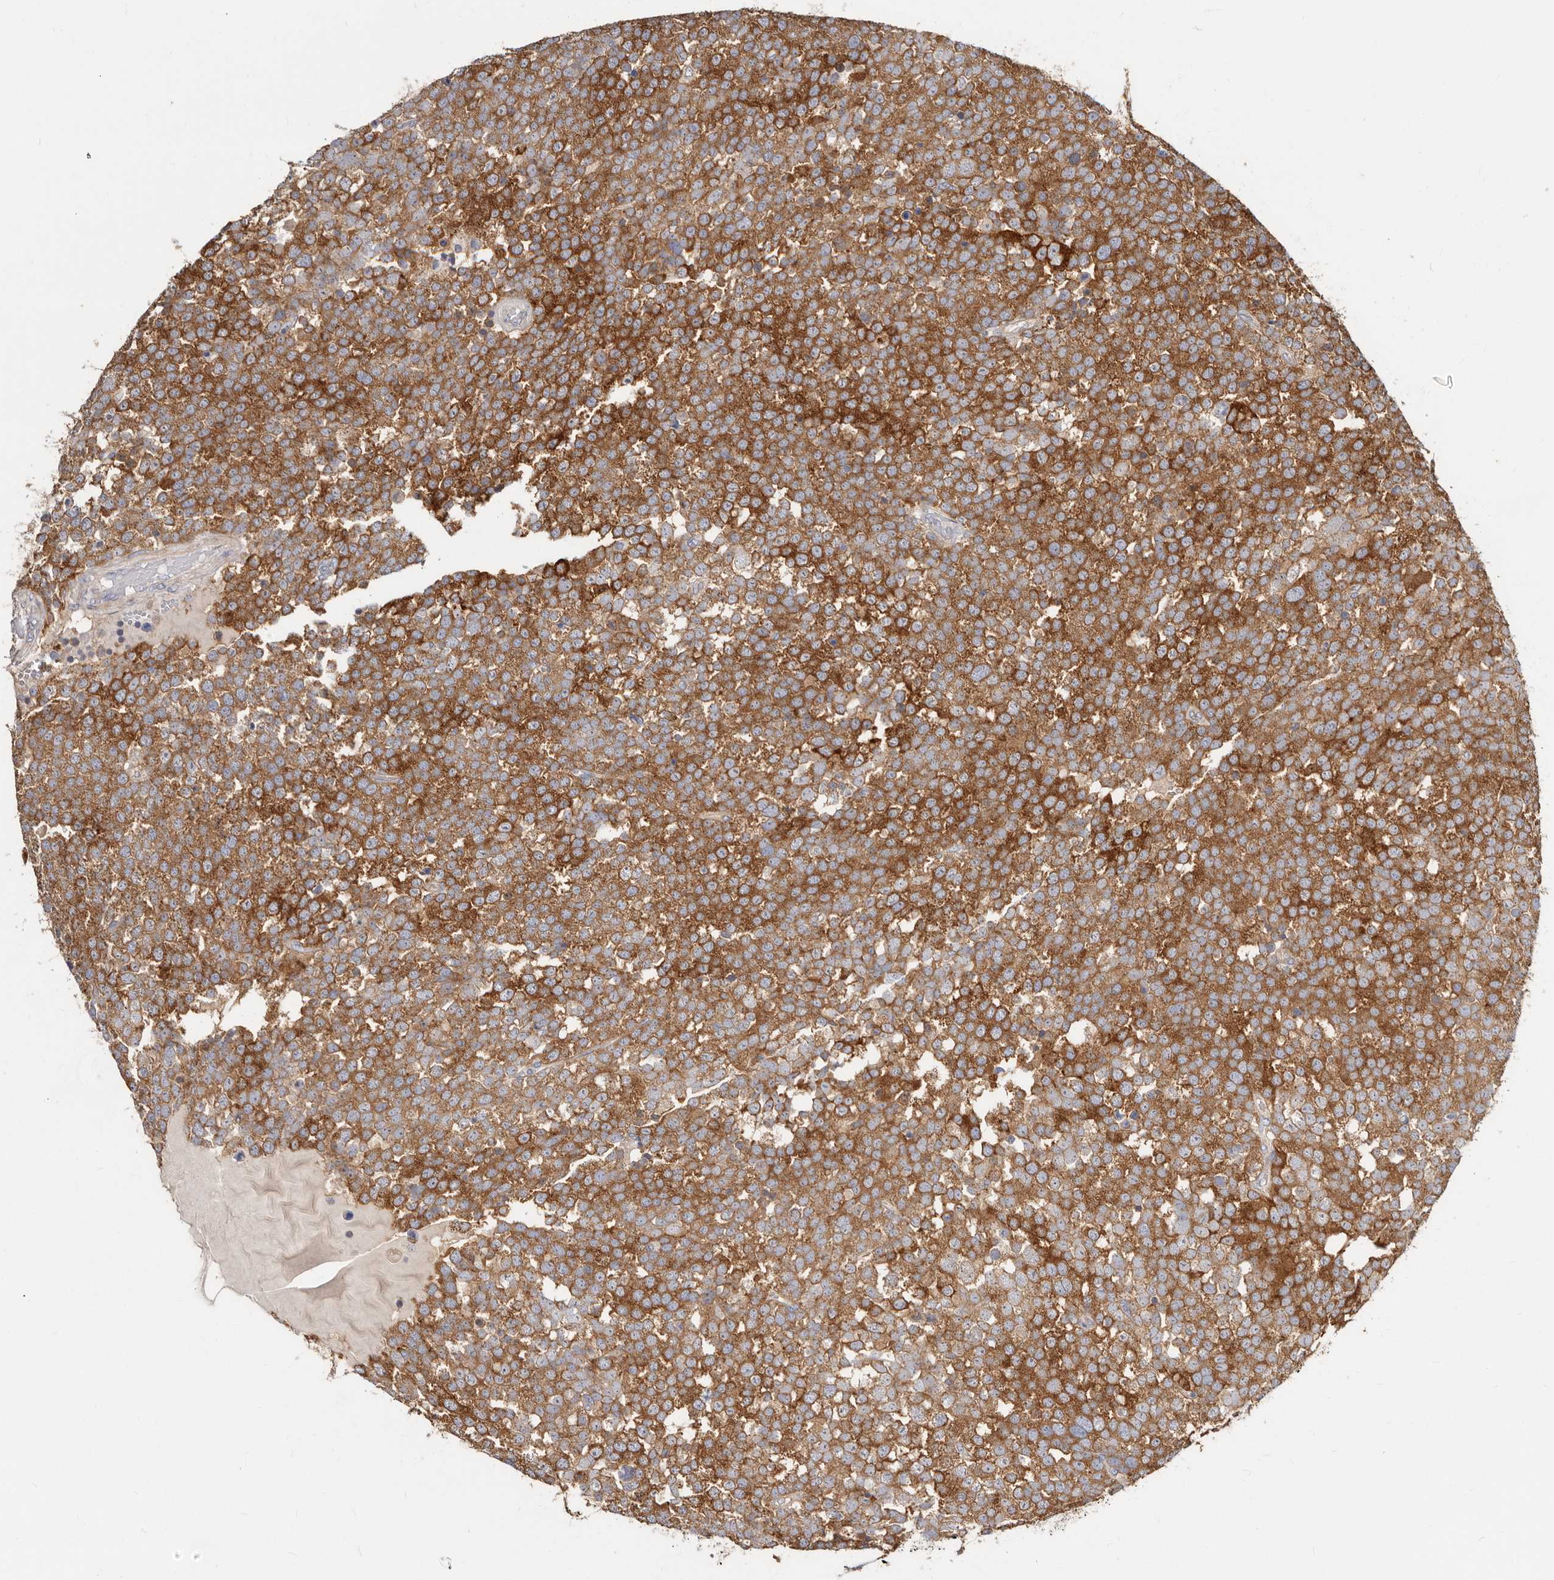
{"staining": {"intensity": "strong", "quantity": ">75%", "location": "cytoplasmic/membranous"}, "tissue": "testis cancer", "cell_type": "Tumor cells", "image_type": "cancer", "snomed": [{"axis": "morphology", "description": "Seminoma, NOS"}, {"axis": "topography", "description": "Testis"}], "caption": "The immunohistochemical stain labels strong cytoplasmic/membranous staining in tumor cells of testis seminoma tissue. The protein is stained brown, and the nuclei are stained in blue (DAB IHC with brightfield microscopy, high magnification).", "gene": "BAIAP2L1", "patient": {"sex": "male", "age": 71}}